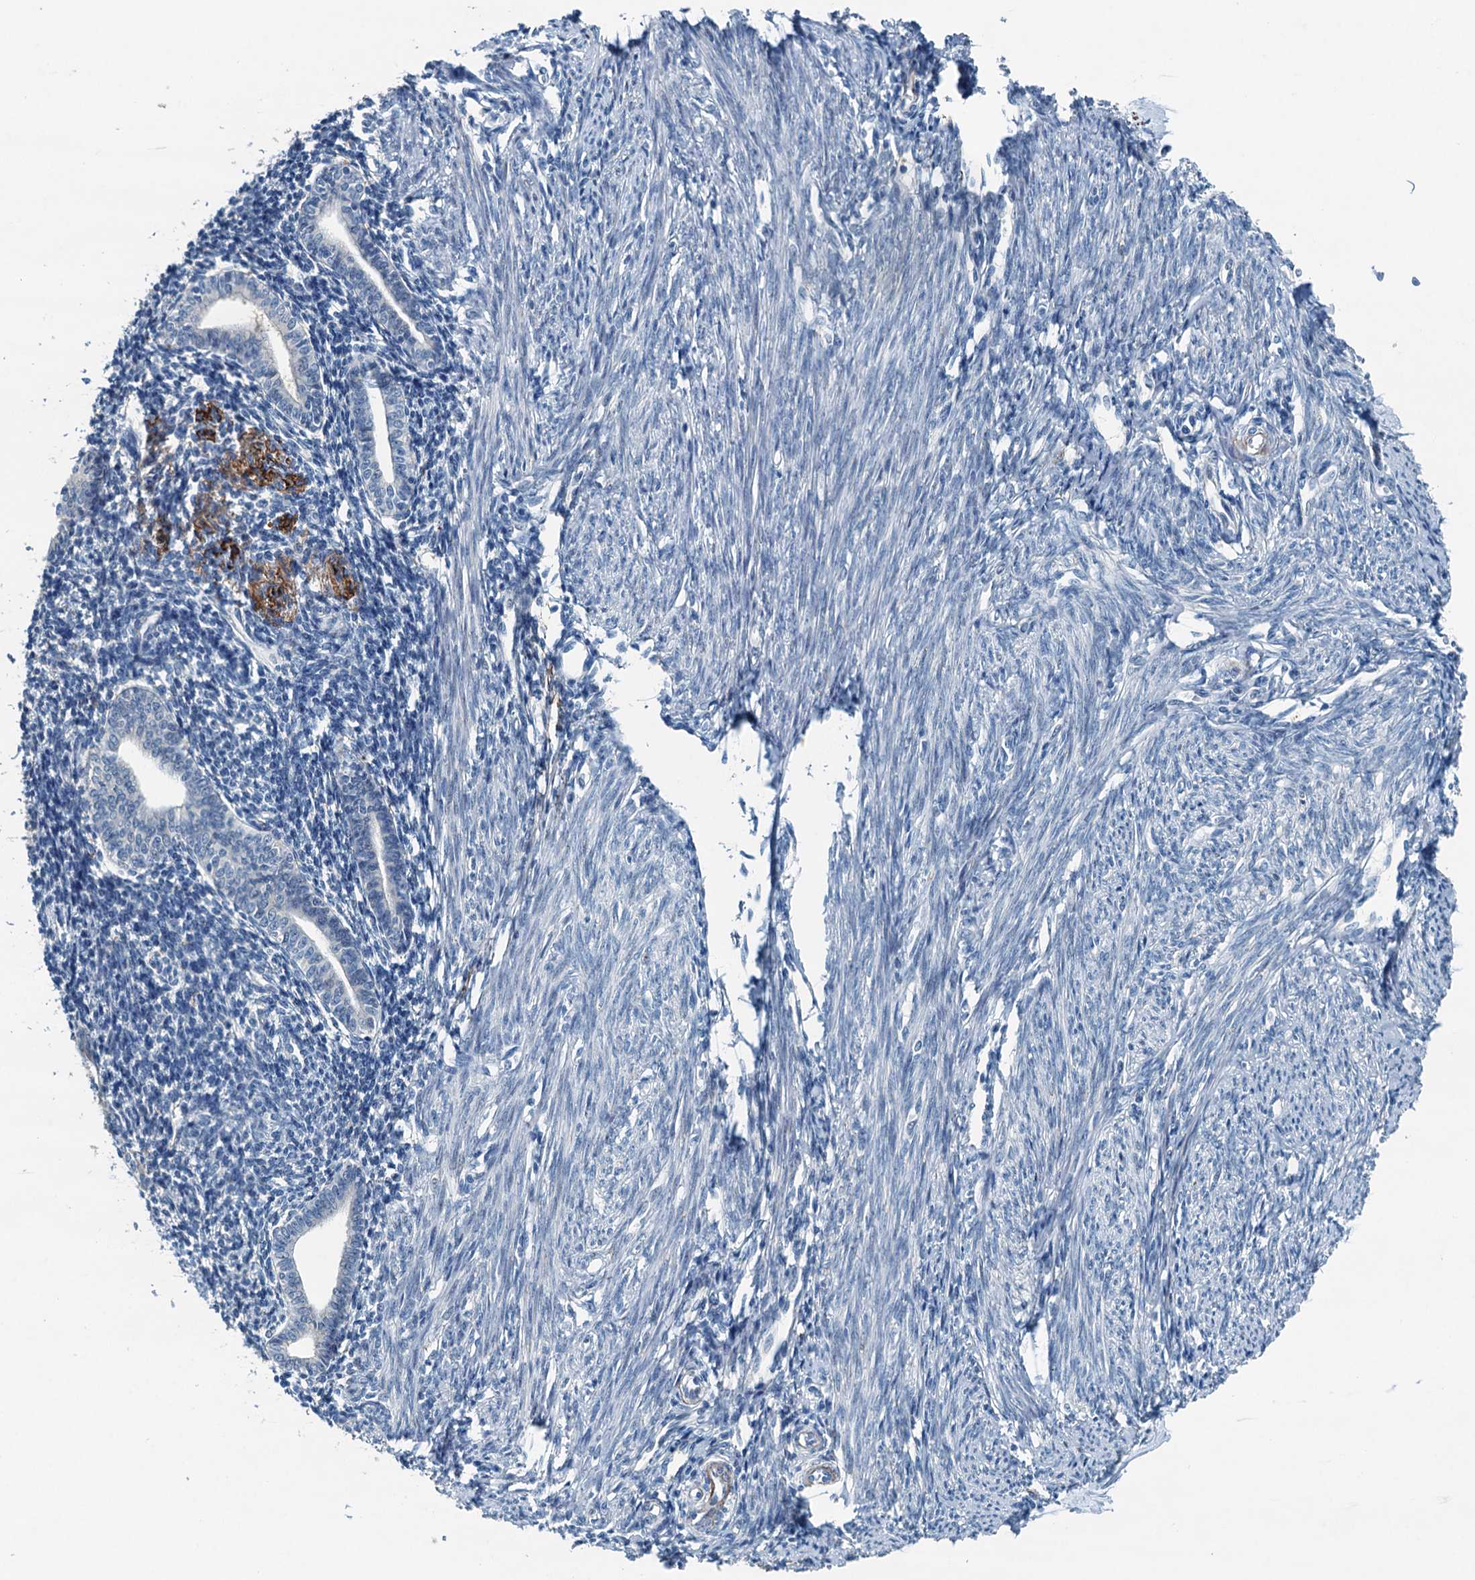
{"staining": {"intensity": "negative", "quantity": "none", "location": "none"}, "tissue": "endometrium", "cell_type": "Cells in endometrial stroma", "image_type": "normal", "snomed": [{"axis": "morphology", "description": "Normal tissue, NOS"}, {"axis": "topography", "description": "Endometrium"}], "caption": "This is a micrograph of immunohistochemistry (IHC) staining of normal endometrium, which shows no positivity in cells in endometrial stroma. (DAB immunohistochemistry with hematoxylin counter stain).", "gene": "CBLIF", "patient": {"sex": "female", "age": 56}}